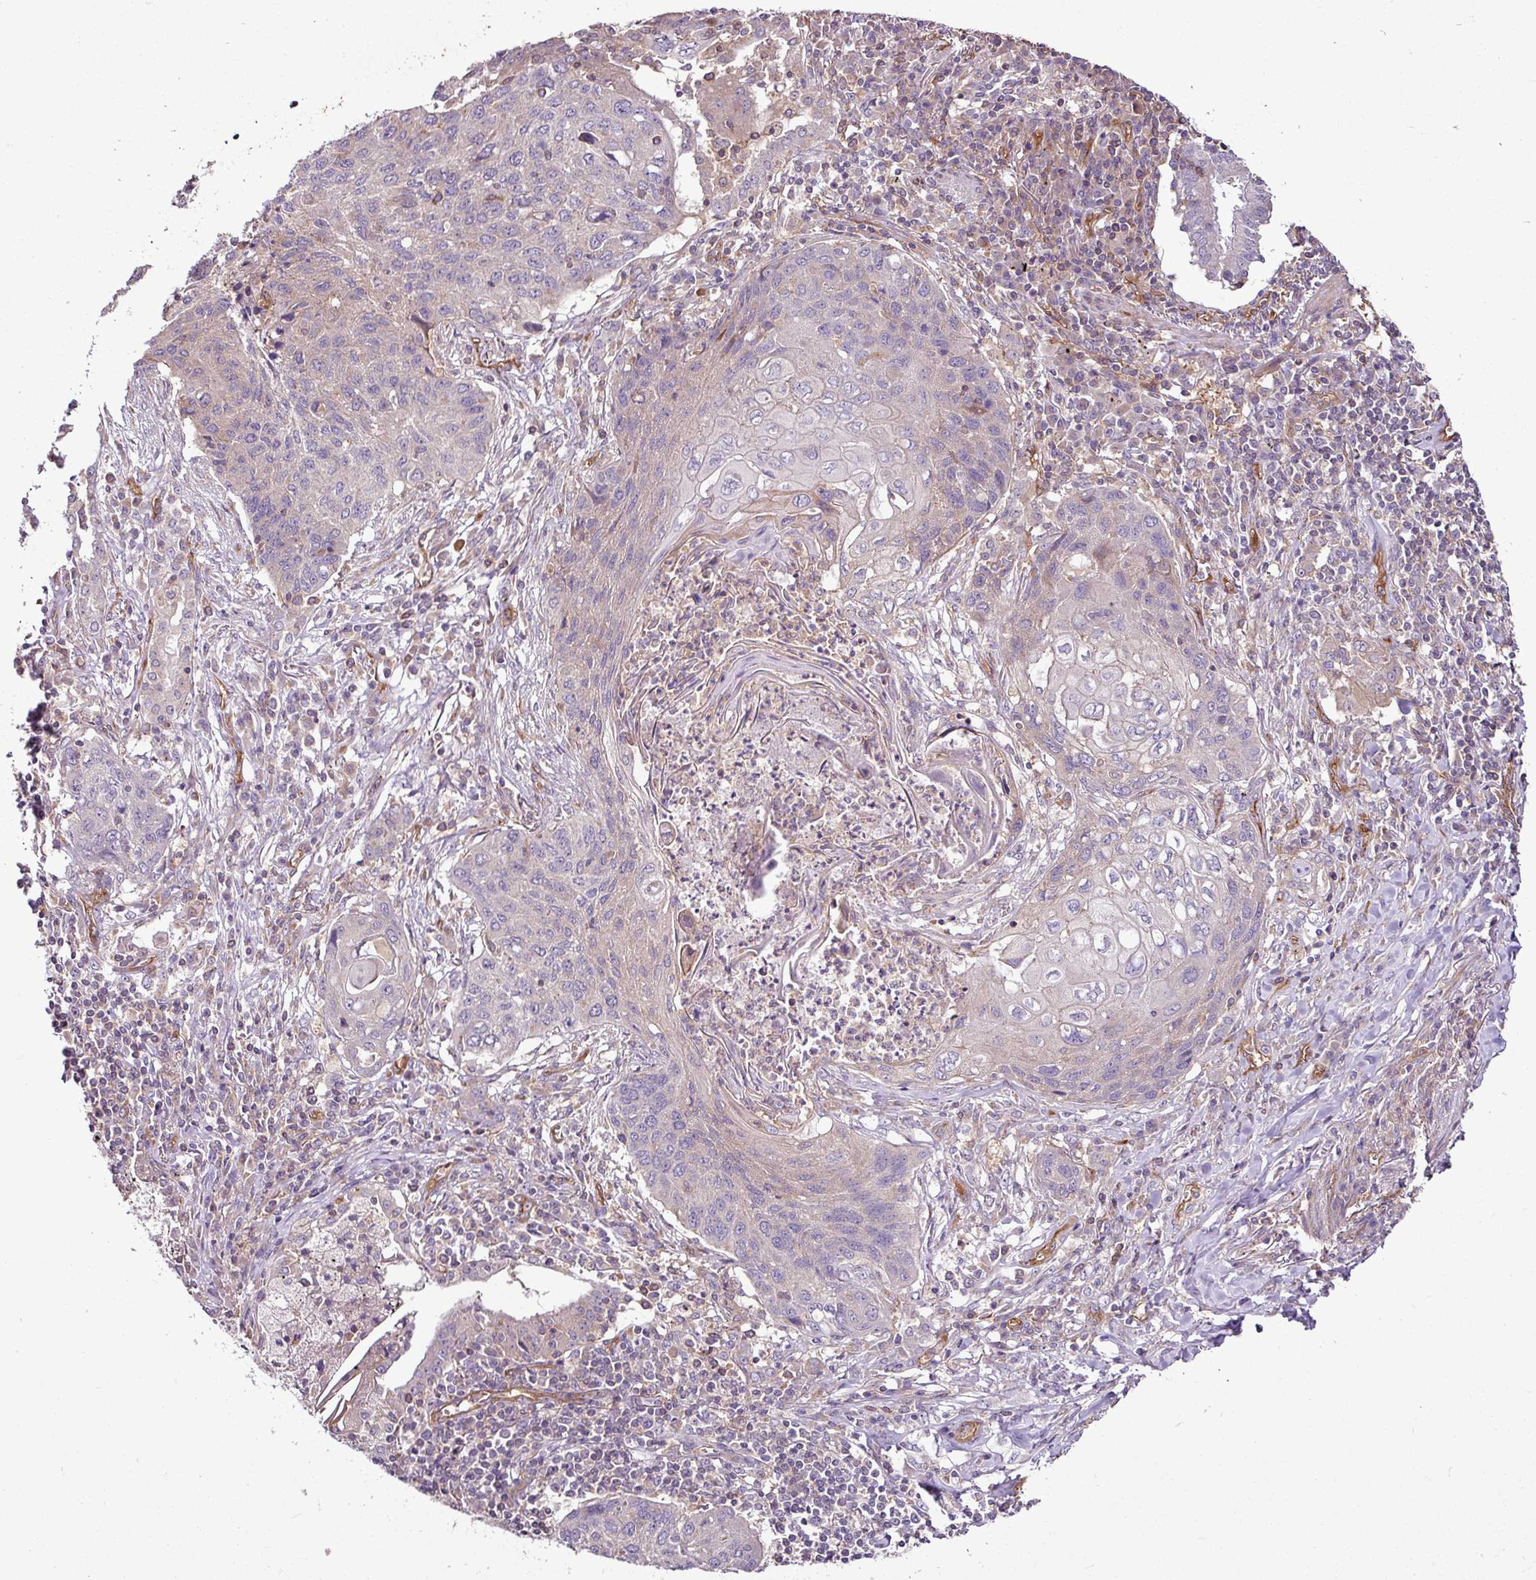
{"staining": {"intensity": "negative", "quantity": "none", "location": "none"}, "tissue": "lung cancer", "cell_type": "Tumor cells", "image_type": "cancer", "snomed": [{"axis": "morphology", "description": "Squamous cell carcinoma, NOS"}, {"axis": "topography", "description": "Lung"}], "caption": "High magnification brightfield microscopy of lung cancer (squamous cell carcinoma) stained with DAB (brown) and counterstained with hematoxylin (blue): tumor cells show no significant positivity.", "gene": "ZNF106", "patient": {"sex": "female", "age": 63}}